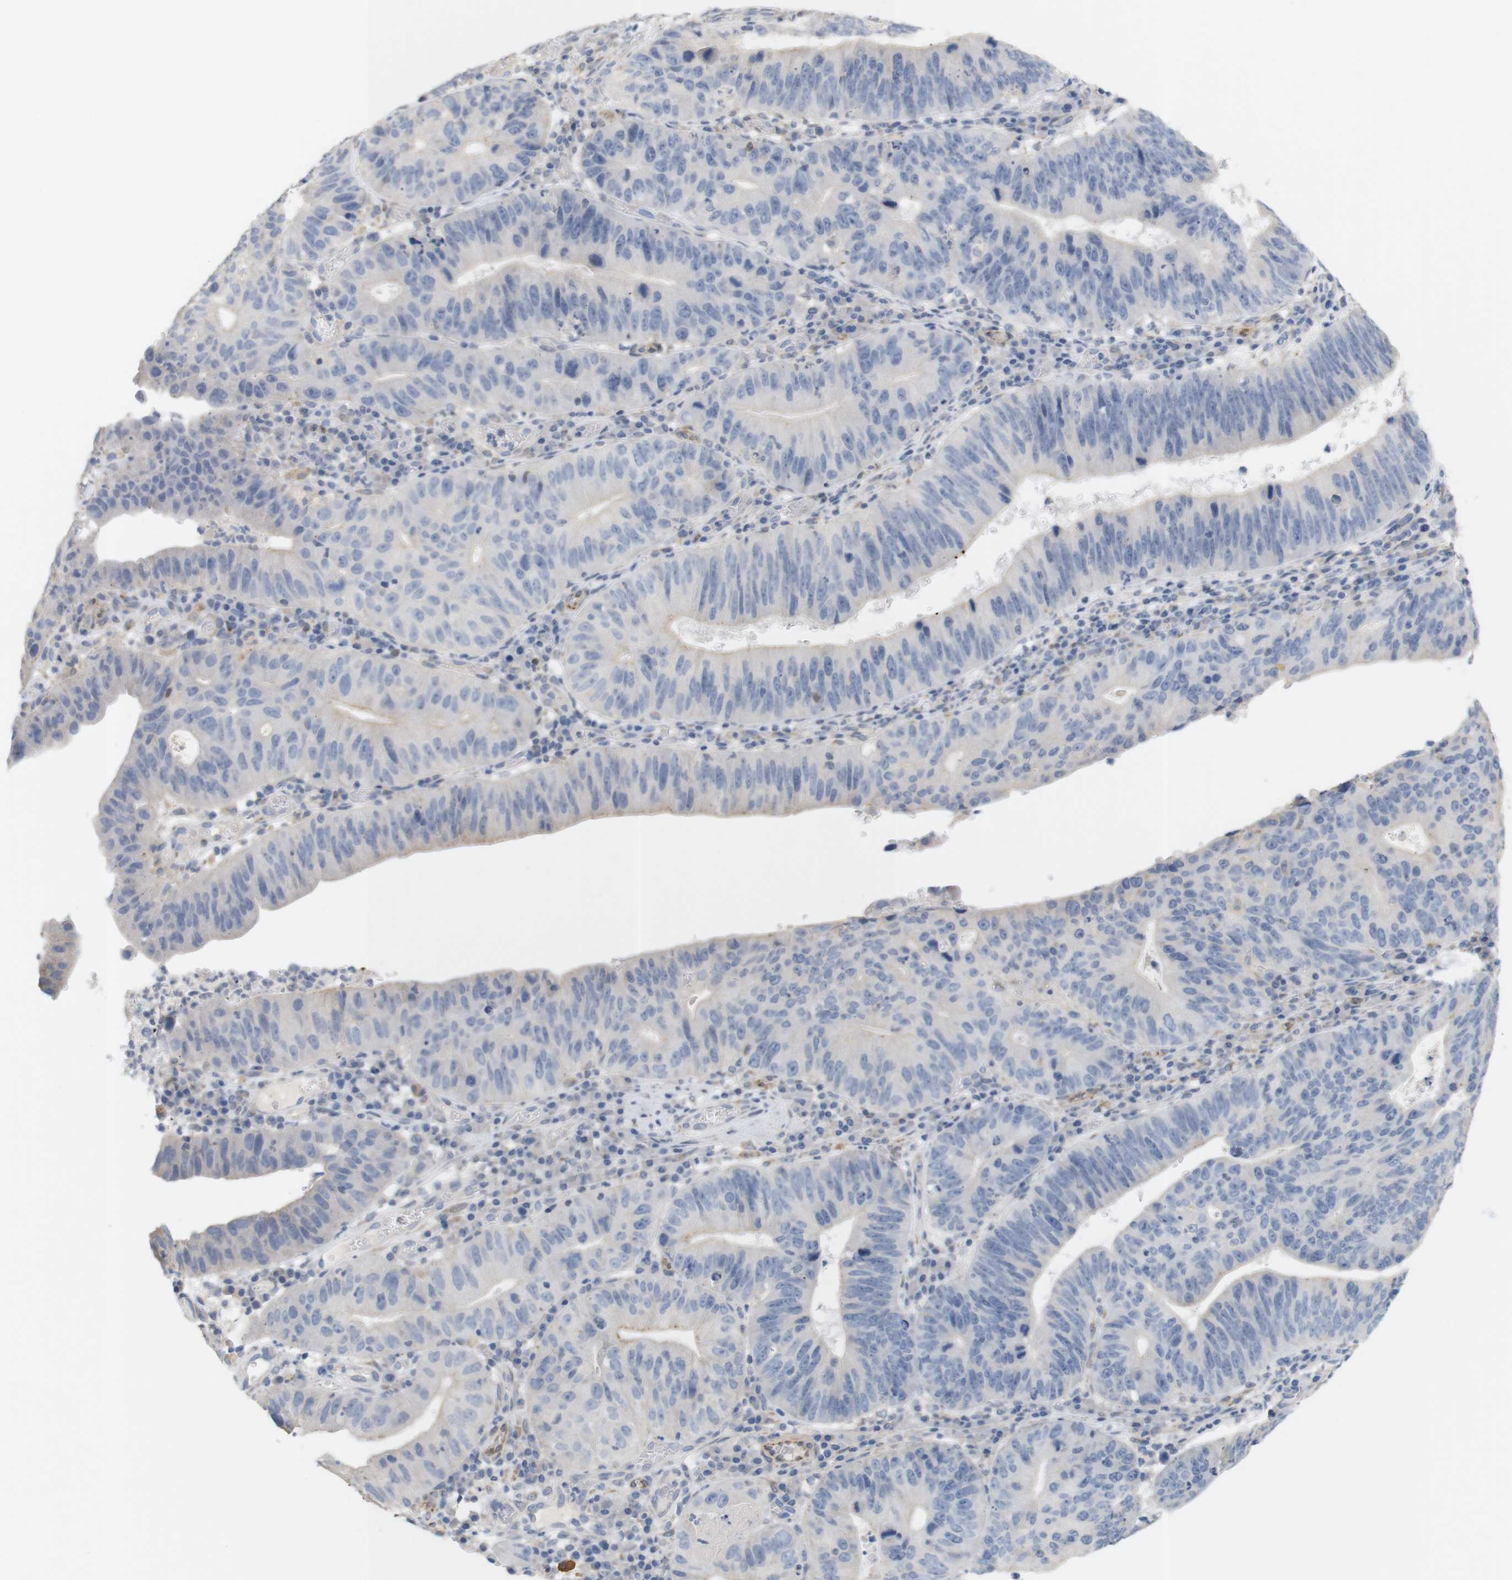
{"staining": {"intensity": "negative", "quantity": "none", "location": "none"}, "tissue": "stomach cancer", "cell_type": "Tumor cells", "image_type": "cancer", "snomed": [{"axis": "morphology", "description": "Adenocarcinoma, NOS"}, {"axis": "topography", "description": "Stomach"}], "caption": "Immunohistochemistry histopathology image of neoplastic tissue: human stomach cancer stained with DAB (3,3'-diaminobenzidine) displays no significant protein expression in tumor cells.", "gene": "ITPR1", "patient": {"sex": "male", "age": 59}}